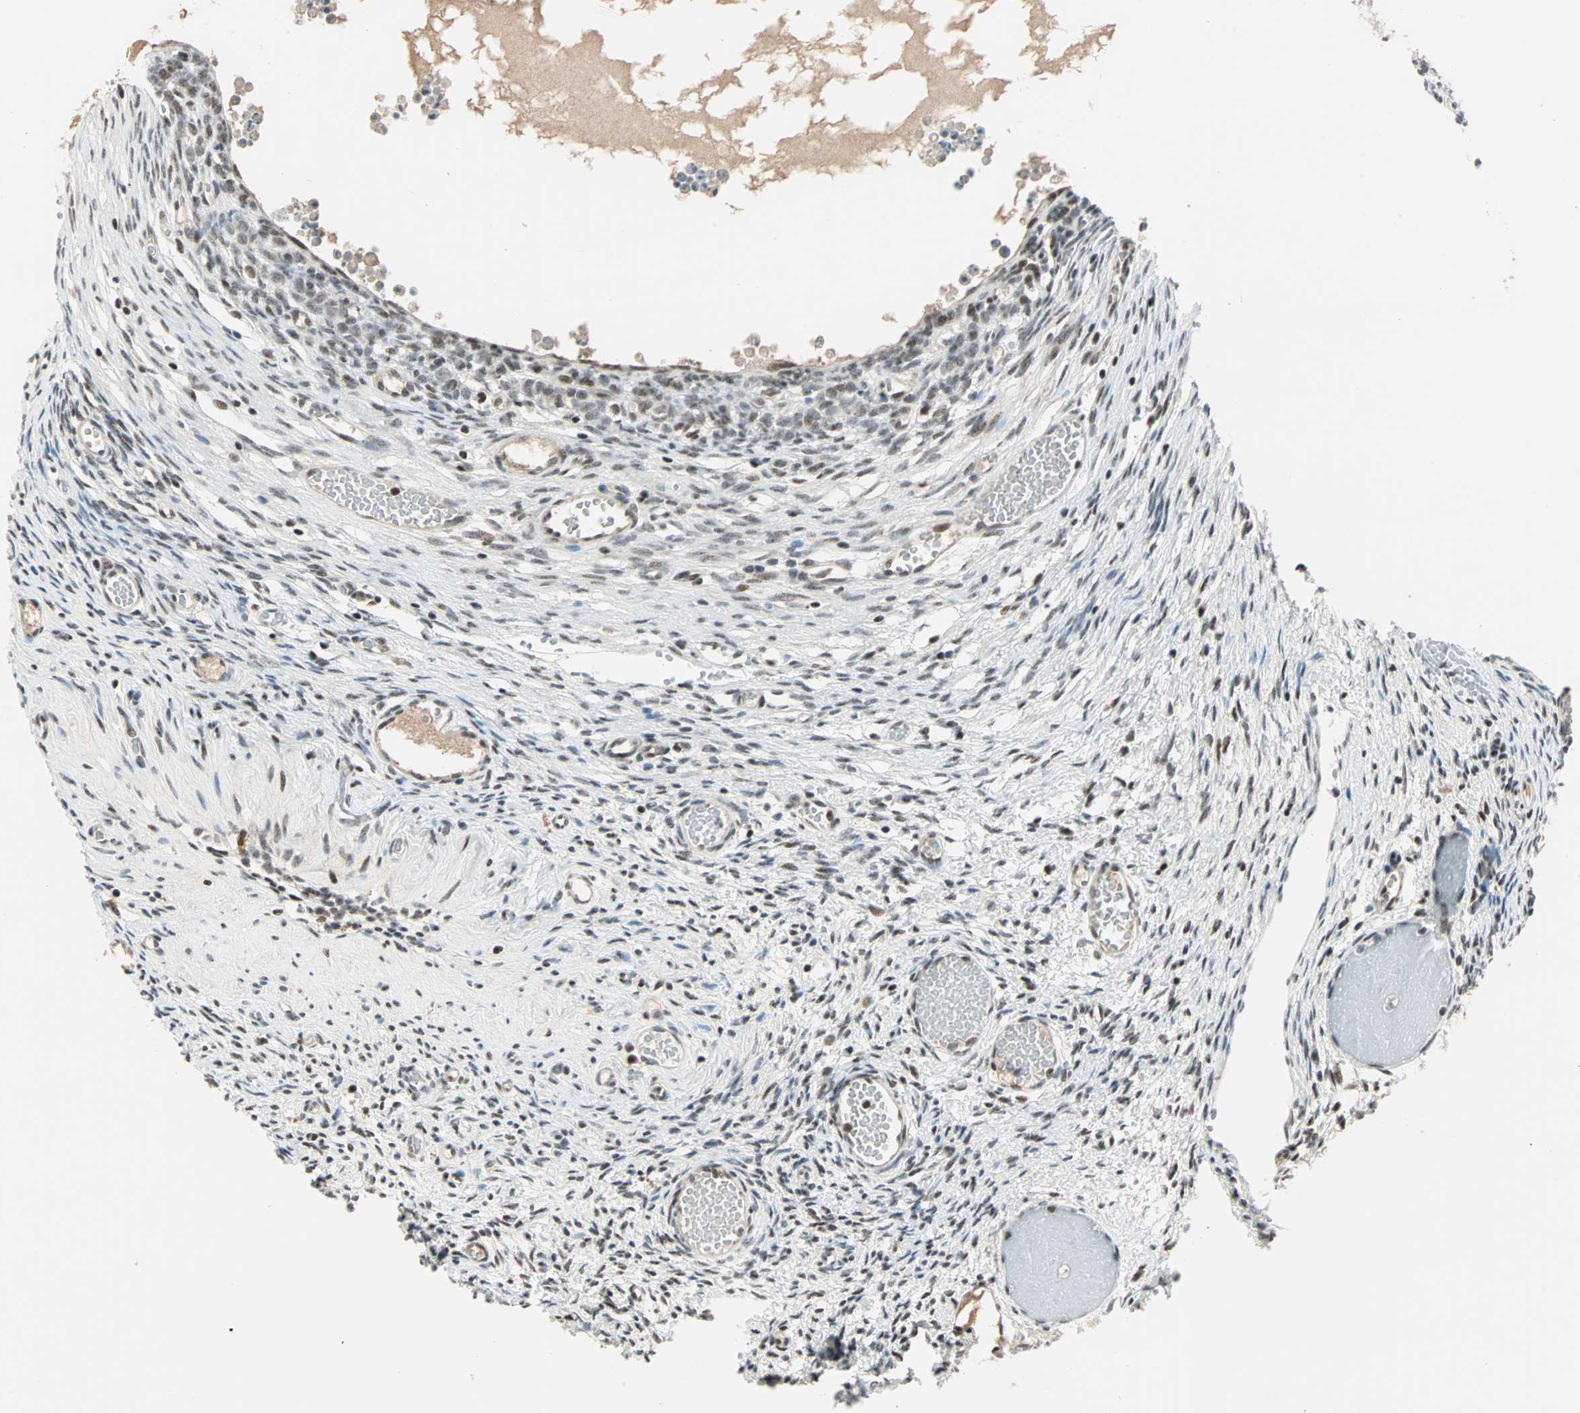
{"staining": {"intensity": "moderate", "quantity": "25%-75%", "location": "nuclear"}, "tissue": "ovary", "cell_type": "Ovarian stroma cells", "image_type": "normal", "snomed": [{"axis": "morphology", "description": "Normal tissue, NOS"}, {"axis": "topography", "description": "Ovary"}], "caption": "Immunohistochemistry (IHC) image of normal ovary: human ovary stained using IHC shows medium levels of moderate protein expression localized specifically in the nuclear of ovarian stroma cells, appearing as a nuclear brown color.", "gene": "SIN3A", "patient": {"sex": "female", "age": 35}}